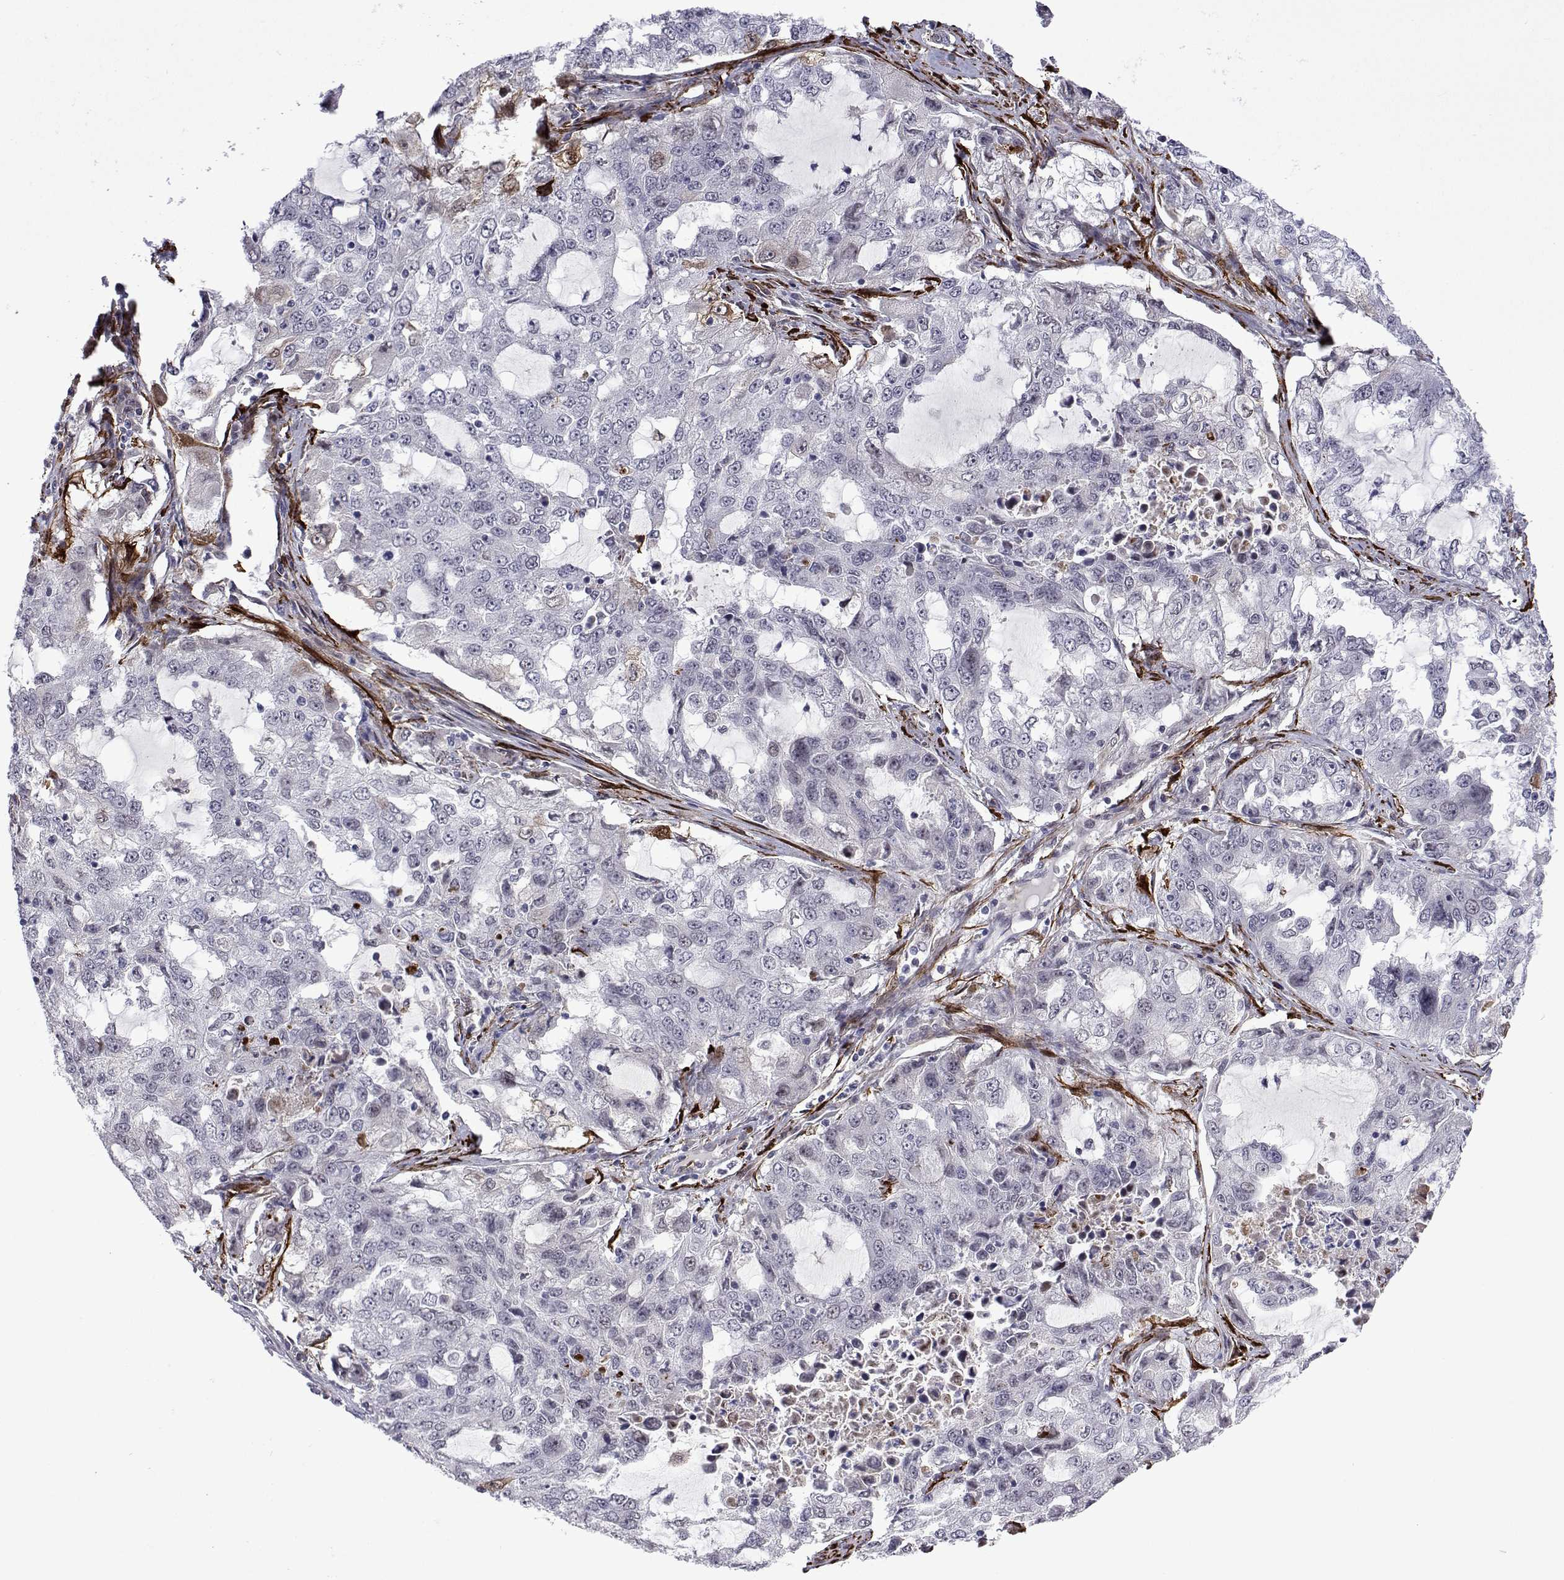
{"staining": {"intensity": "negative", "quantity": "none", "location": "none"}, "tissue": "lung cancer", "cell_type": "Tumor cells", "image_type": "cancer", "snomed": [{"axis": "morphology", "description": "Adenocarcinoma, NOS"}, {"axis": "topography", "description": "Lung"}], "caption": "Tumor cells show no significant expression in lung cancer. The staining was performed using DAB (3,3'-diaminobenzidine) to visualize the protein expression in brown, while the nuclei were stained in blue with hematoxylin (Magnification: 20x).", "gene": "EFCAB3", "patient": {"sex": "female", "age": 61}}